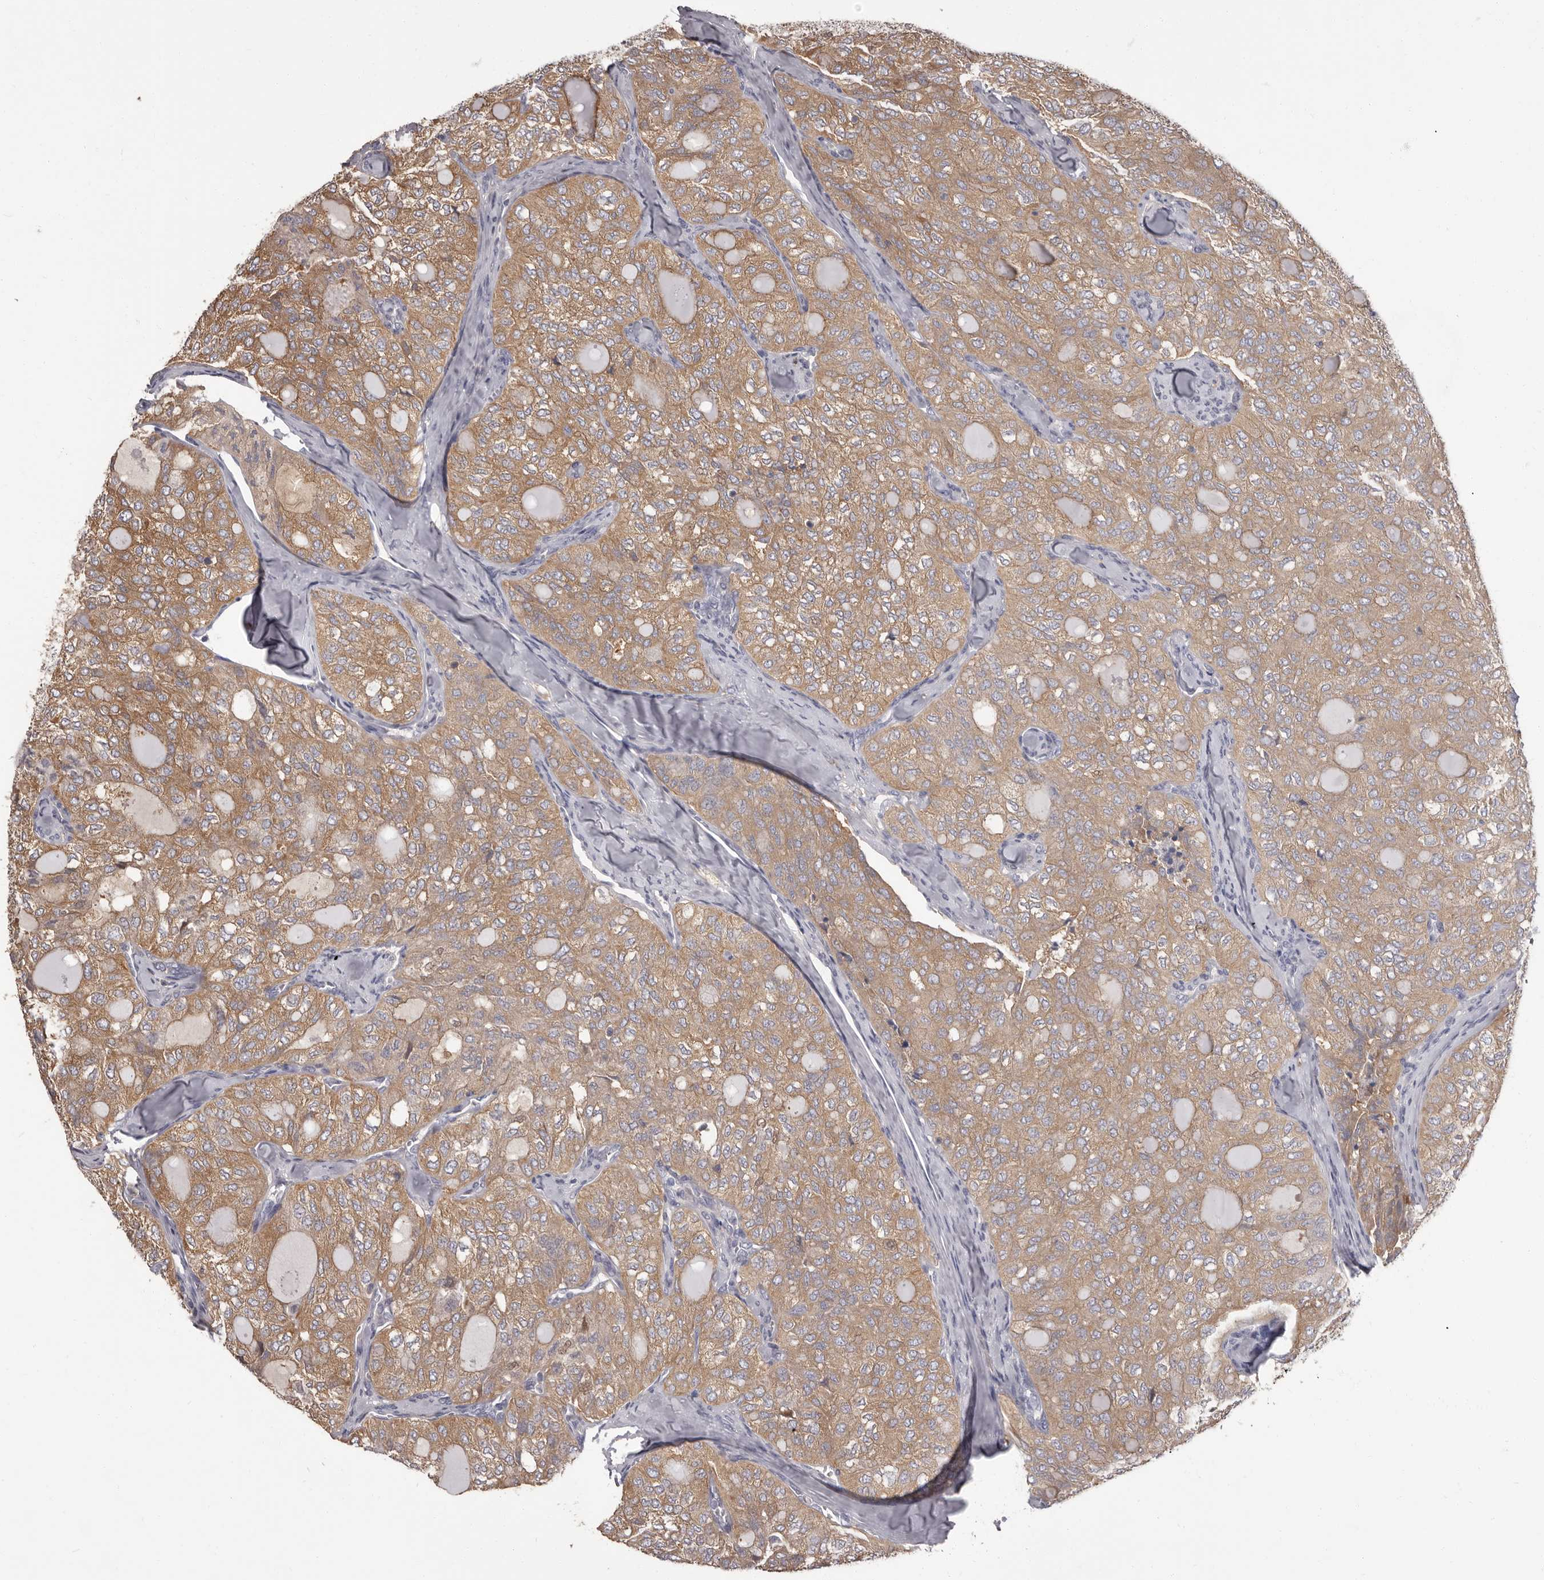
{"staining": {"intensity": "moderate", "quantity": ">75%", "location": "cytoplasmic/membranous"}, "tissue": "thyroid cancer", "cell_type": "Tumor cells", "image_type": "cancer", "snomed": [{"axis": "morphology", "description": "Follicular adenoma carcinoma, NOS"}, {"axis": "topography", "description": "Thyroid gland"}], "caption": "Thyroid follicular adenoma carcinoma tissue reveals moderate cytoplasmic/membranous positivity in about >75% of tumor cells", "gene": "APEH", "patient": {"sex": "male", "age": 75}}